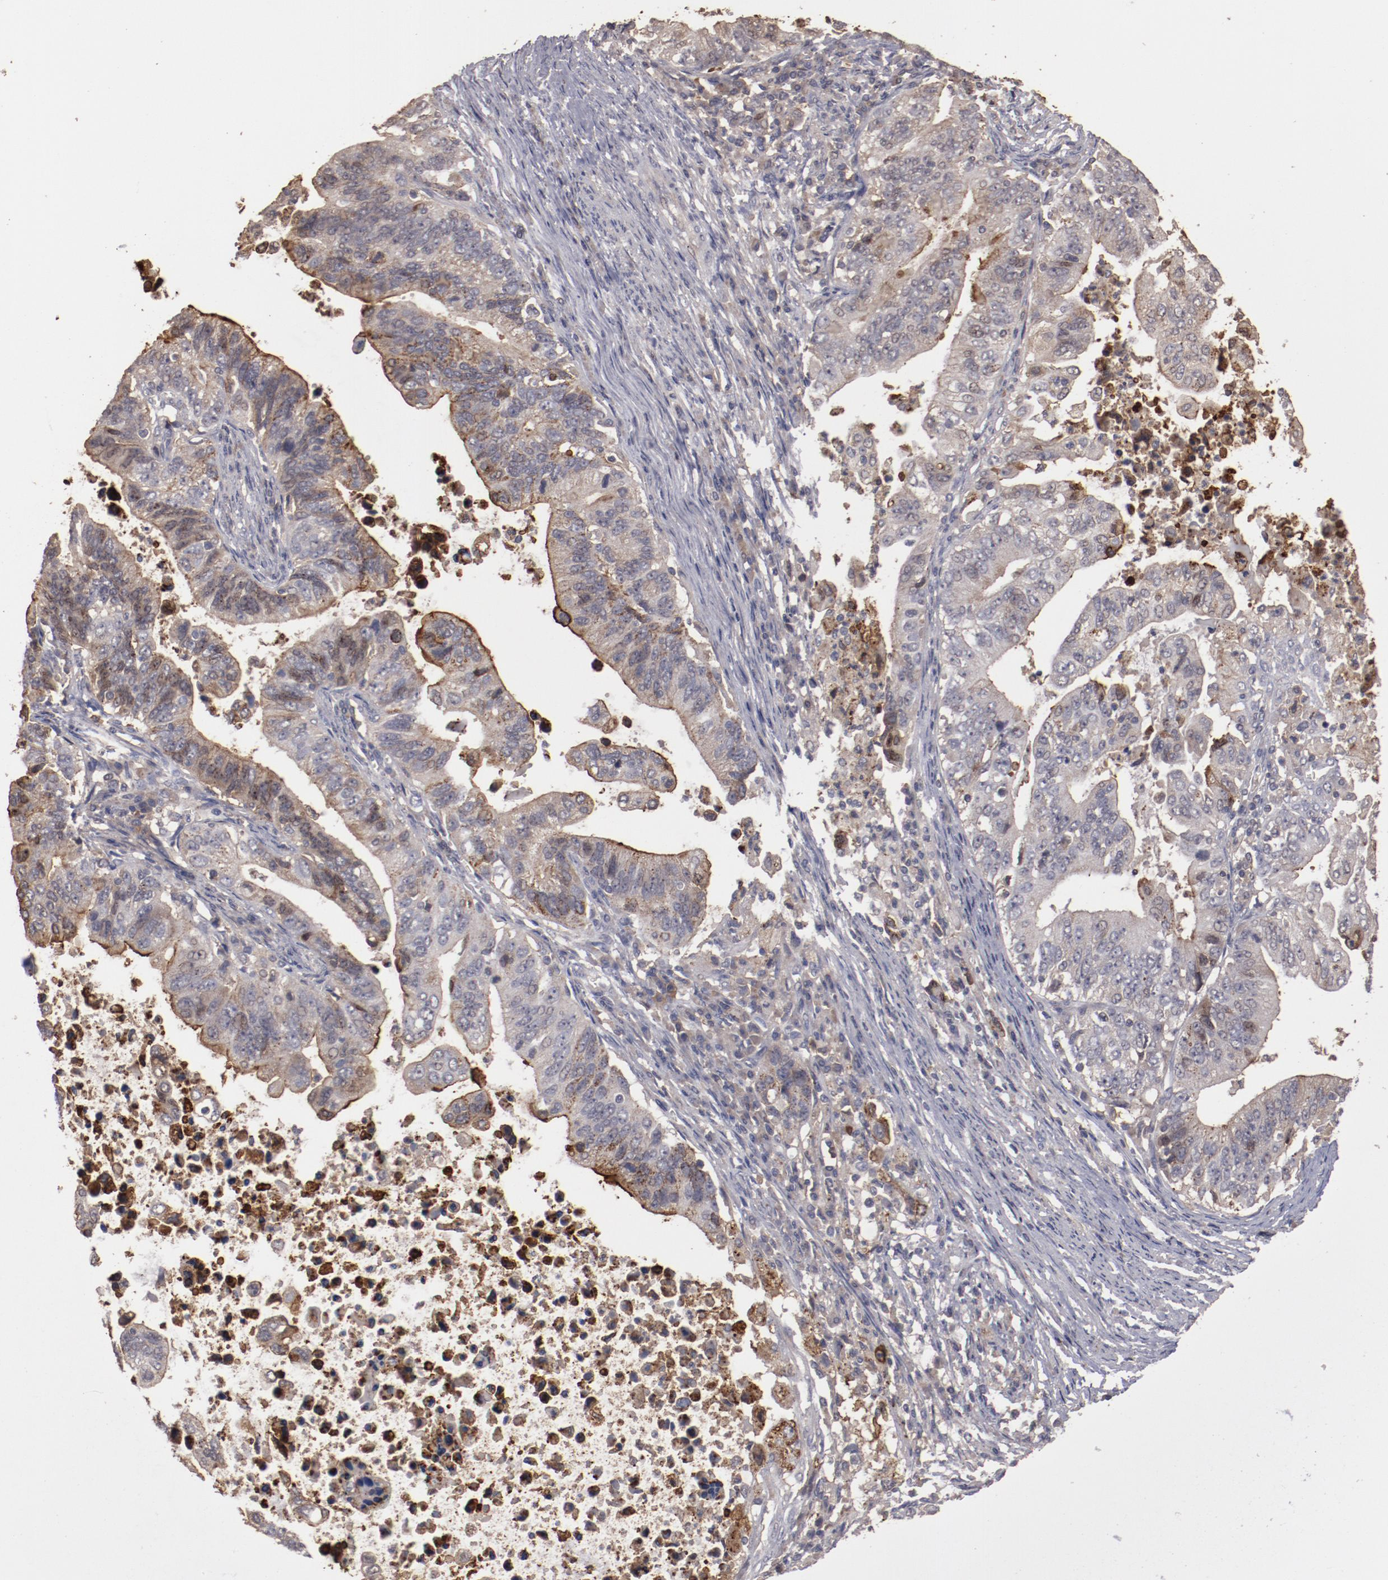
{"staining": {"intensity": "weak", "quantity": ">75%", "location": "cytoplasmic/membranous"}, "tissue": "stomach cancer", "cell_type": "Tumor cells", "image_type": "cancer", "snomed": [{"axis": "morphology", "description": "Adenocarcinoma, NOS"}, {"axis": "topography", "description": "Stomach, upper"}], "caption": "High-power microscopy captured an immunohistochemistry photomicrograph of adenocarcinoma (stomach), revealing weak cytoplasmic/membranous expression in about >75% of tumor cells.", "gene": "LRRC75B", "patient": {"sex": "female", "age": 50}}